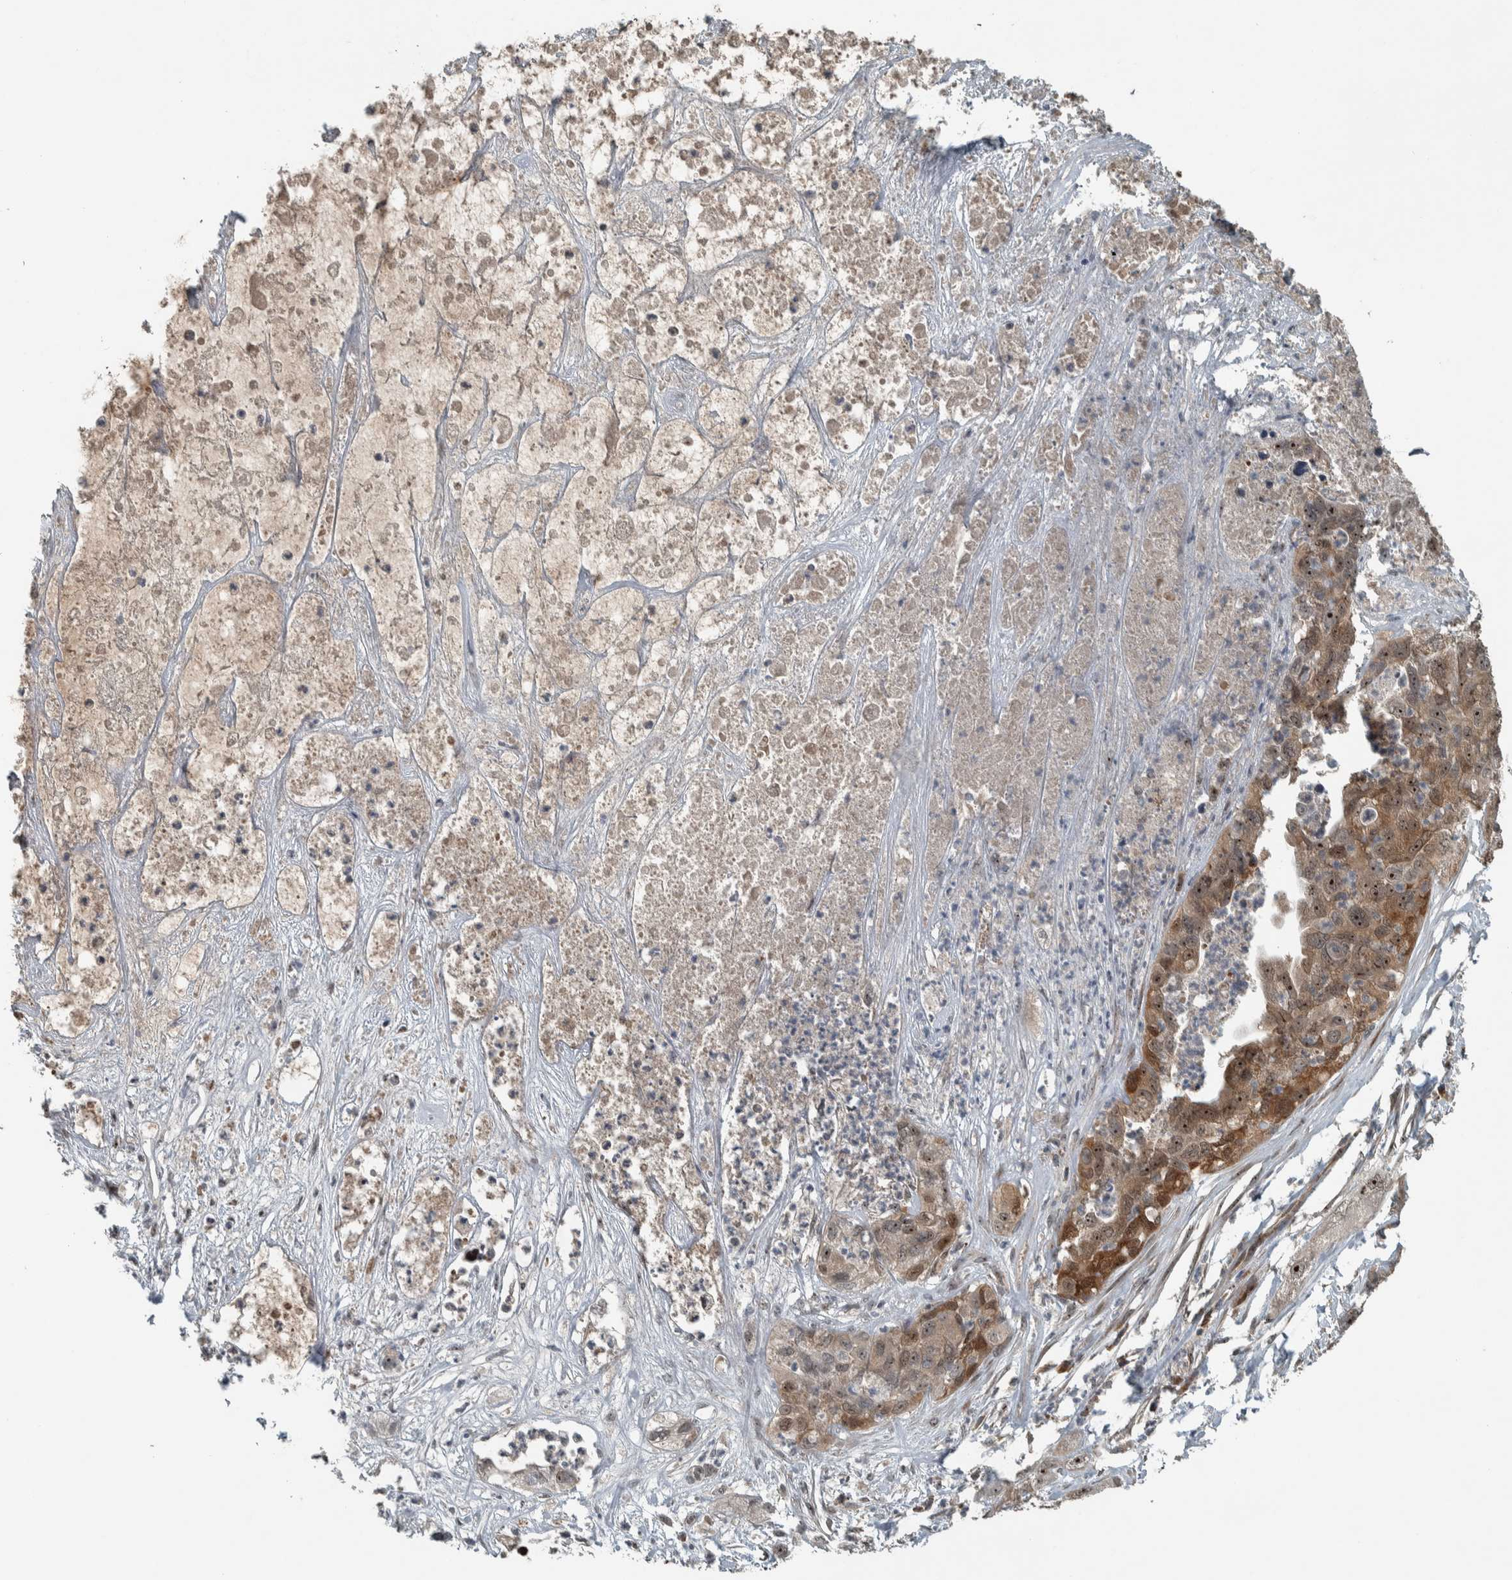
{"staining": {"intensity": "moderate", "quantity": ">75%", "location": "cytoplasmic/membranous,nuclear"}, "tissue": "pancreatic cancer", "cell_type": "Tumor cells", "image_type": "cancer", "snomed": [{"axis": "morphology", "description": "Adenocarcinoma, NOS"}, {"axis": "topography", "description": "Pancreas"}], "caption": "IHC image of human adenocarcinoma (pancreatic) stained for a protein (brown), which exhibits medium levels of moderate cytoplasmic/membranous and nuclear staining in approximately >75% of tumor cells.", "gene": "XPO5", "patient": {"sex": "female", "age": 78}}